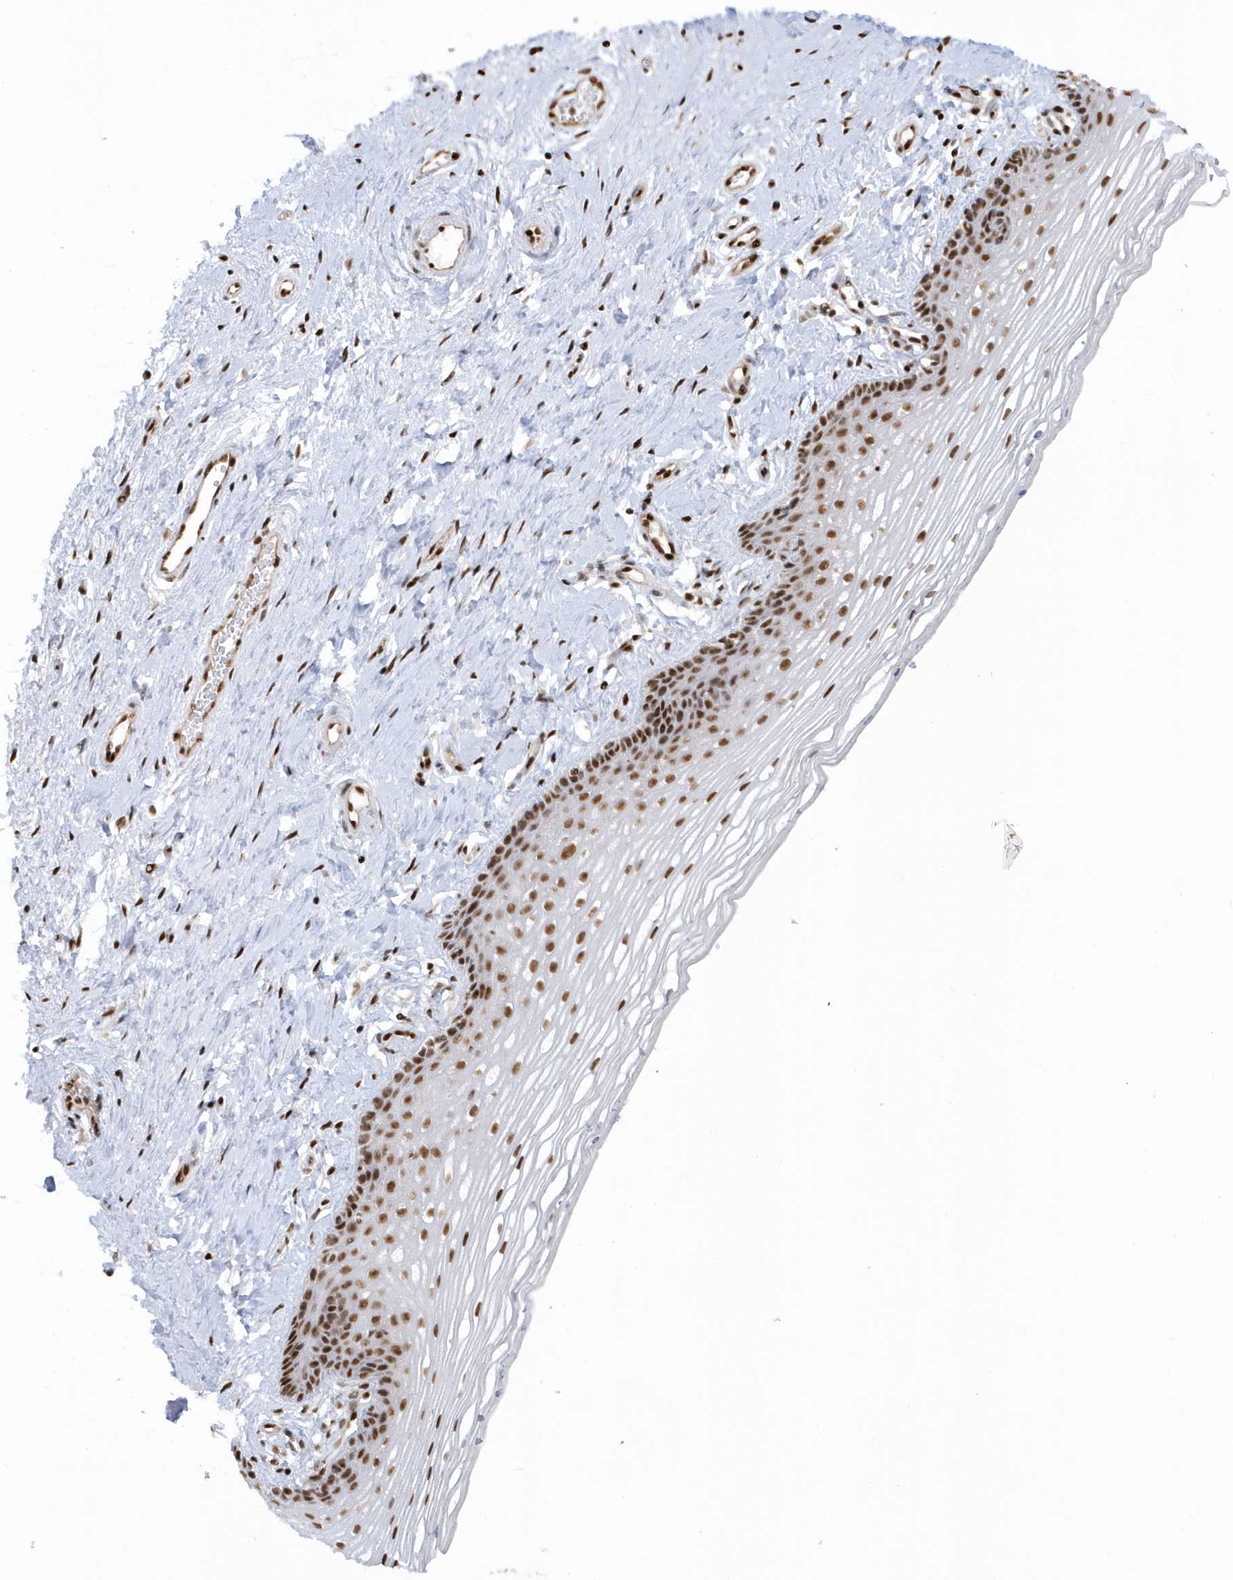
{"staining": {"intensity": "strong", "quantity": ">75%", "location": "nuclear"}, "tissue": "vagina", "cell_type": "Squamous epithelial cells", "image_type": "normal", "snomed": [{"axis": "morphology", "description": "Normal tissue, NOS"}, {"axis": "topography", "description": "Vagina"}], "caption": "A brown stain shows strong nuclear expression of a protein in squamous epithelial cells of benign vagina. (Stains: DAB in brown, nuclei in blue, Microscopy: brightfield microscopy at high magnification).", "gene": "SEPHS1", "patient": {"sex": "female", "age": 46}}